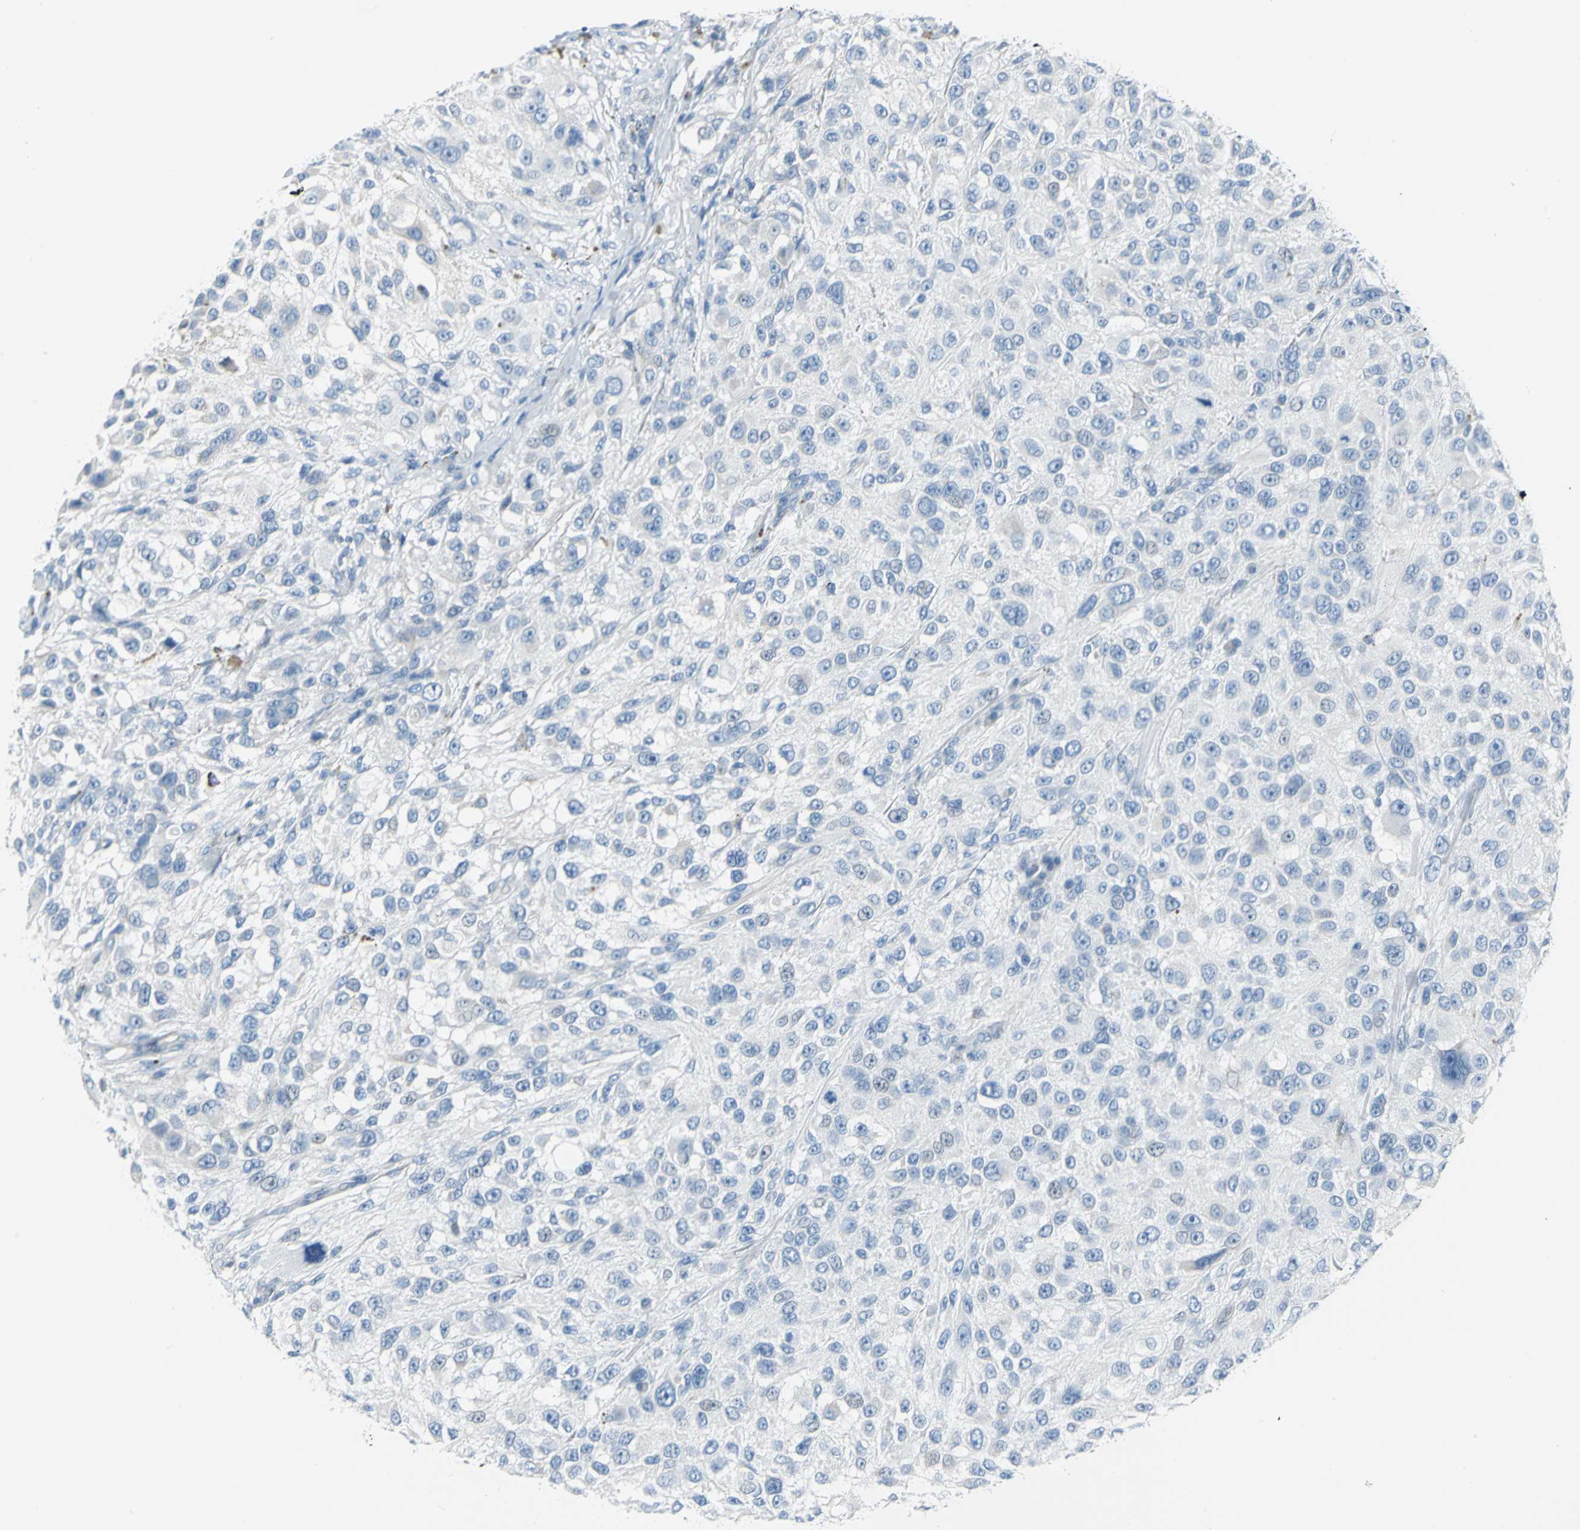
{"staining": {"intensity": "negative", "quantity": "none", "location": "none"}, "tissue": "melanoma", "cell_type": "Tumor cells", "image_type": "cancer", "snomed": [{"axis": "morphology", "description": "Necrosis, NOS"}, {"axis": "morphology", "description": "Malignant melanoma, NOS"}, {"axis": "topography", "description": "Skin"}], "caption": "Melanoma was stained to show a protein in brown. There is no significant positivity in tumor cells. The staining was performed using DAB (3,3'-diaminobenzidine) to visualize the protein expression in brown, while the nuclei were stained in blue with hematoxylin (Magnification: 20x).", "gene": "CYB5A", "patient": {"sex": "female", "age": 87}}